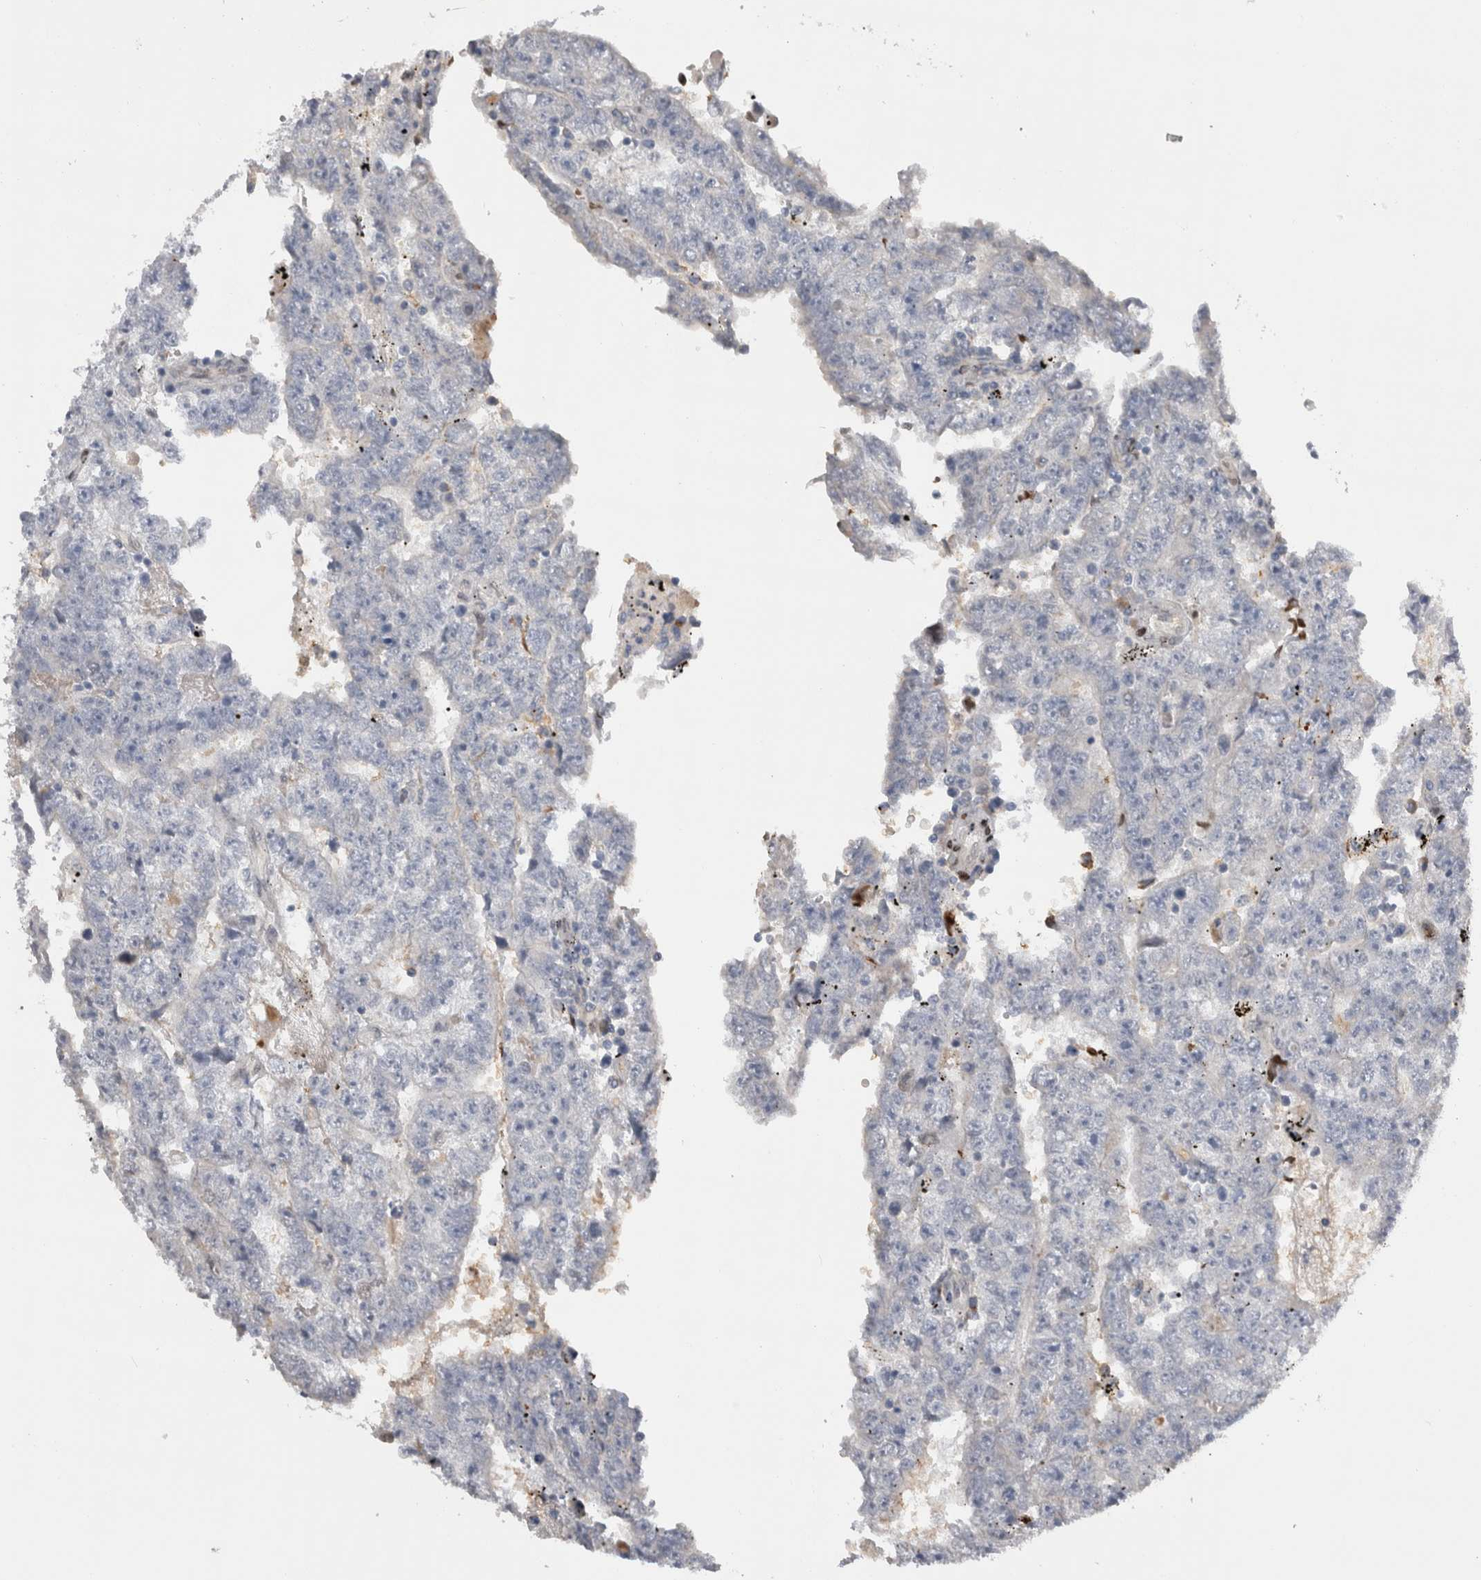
{"staining": {"intensity": "negative", "quantity": "none", "location": "none"}, "tissue": "testis cancer", "cell_type": "Tumor cells", "image_type": "cancer", "snomed": [{"axis": "morphology", "description": "Carcinoma, Embryonal, NOS"}, {"axis": "topography", "description": "Testis"}], "caption": "Immunohistochemistry (IHC) micrograph of neoplastic tissue: human embryonal carcinoma (testis) stained with DAB (3,3'-diaminobenzidine) demonstrates no significant protein staining in tumor cells.", "gene": "DMTN", "patient": {"sex": "male", "age": 25}}